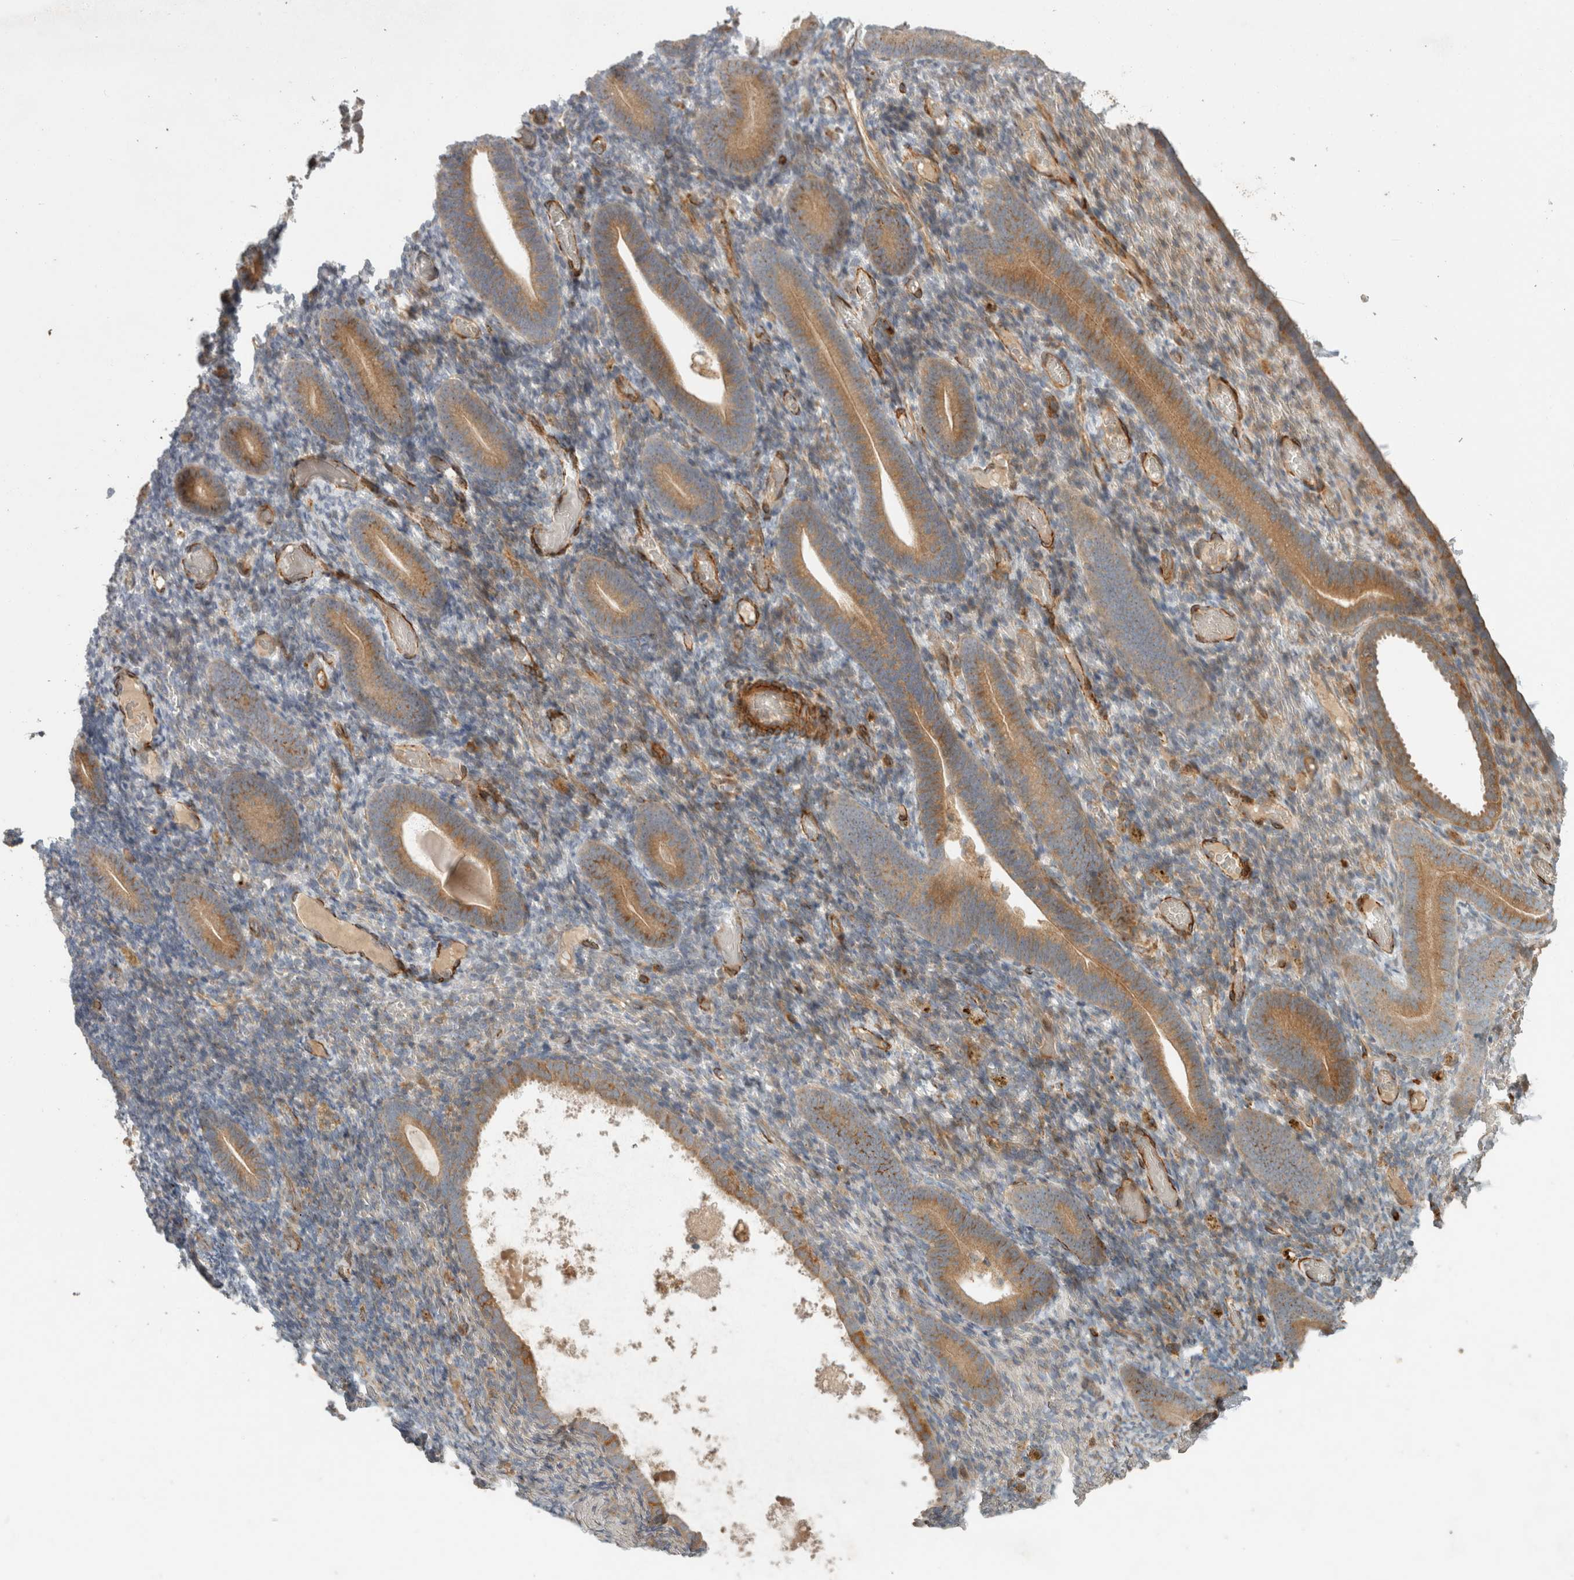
{"staining": {"intensity": "weak", "quantity": "<25%", "location": "cytoplasmic/membranous"}, "tissue": "endometrium", "cell_type": "Cells in endometrial stroma", "image_type": "normal", "snomed": [{"axis": "morphology", "description": "Normal tissue, NOS"}, {"axis": "topography", "description": "Endometrium"}], "caption": "IHC image of benign human endometrium stained for a protein (brown), which exhibits no positivity in cells in endometrial stroma. (DAB immunohistochemistry (IHC) visualized using brightfield microscopy, high magnification).", "gene": "SIPA1L2", "patient": {"sex": "female", "age": 51}}